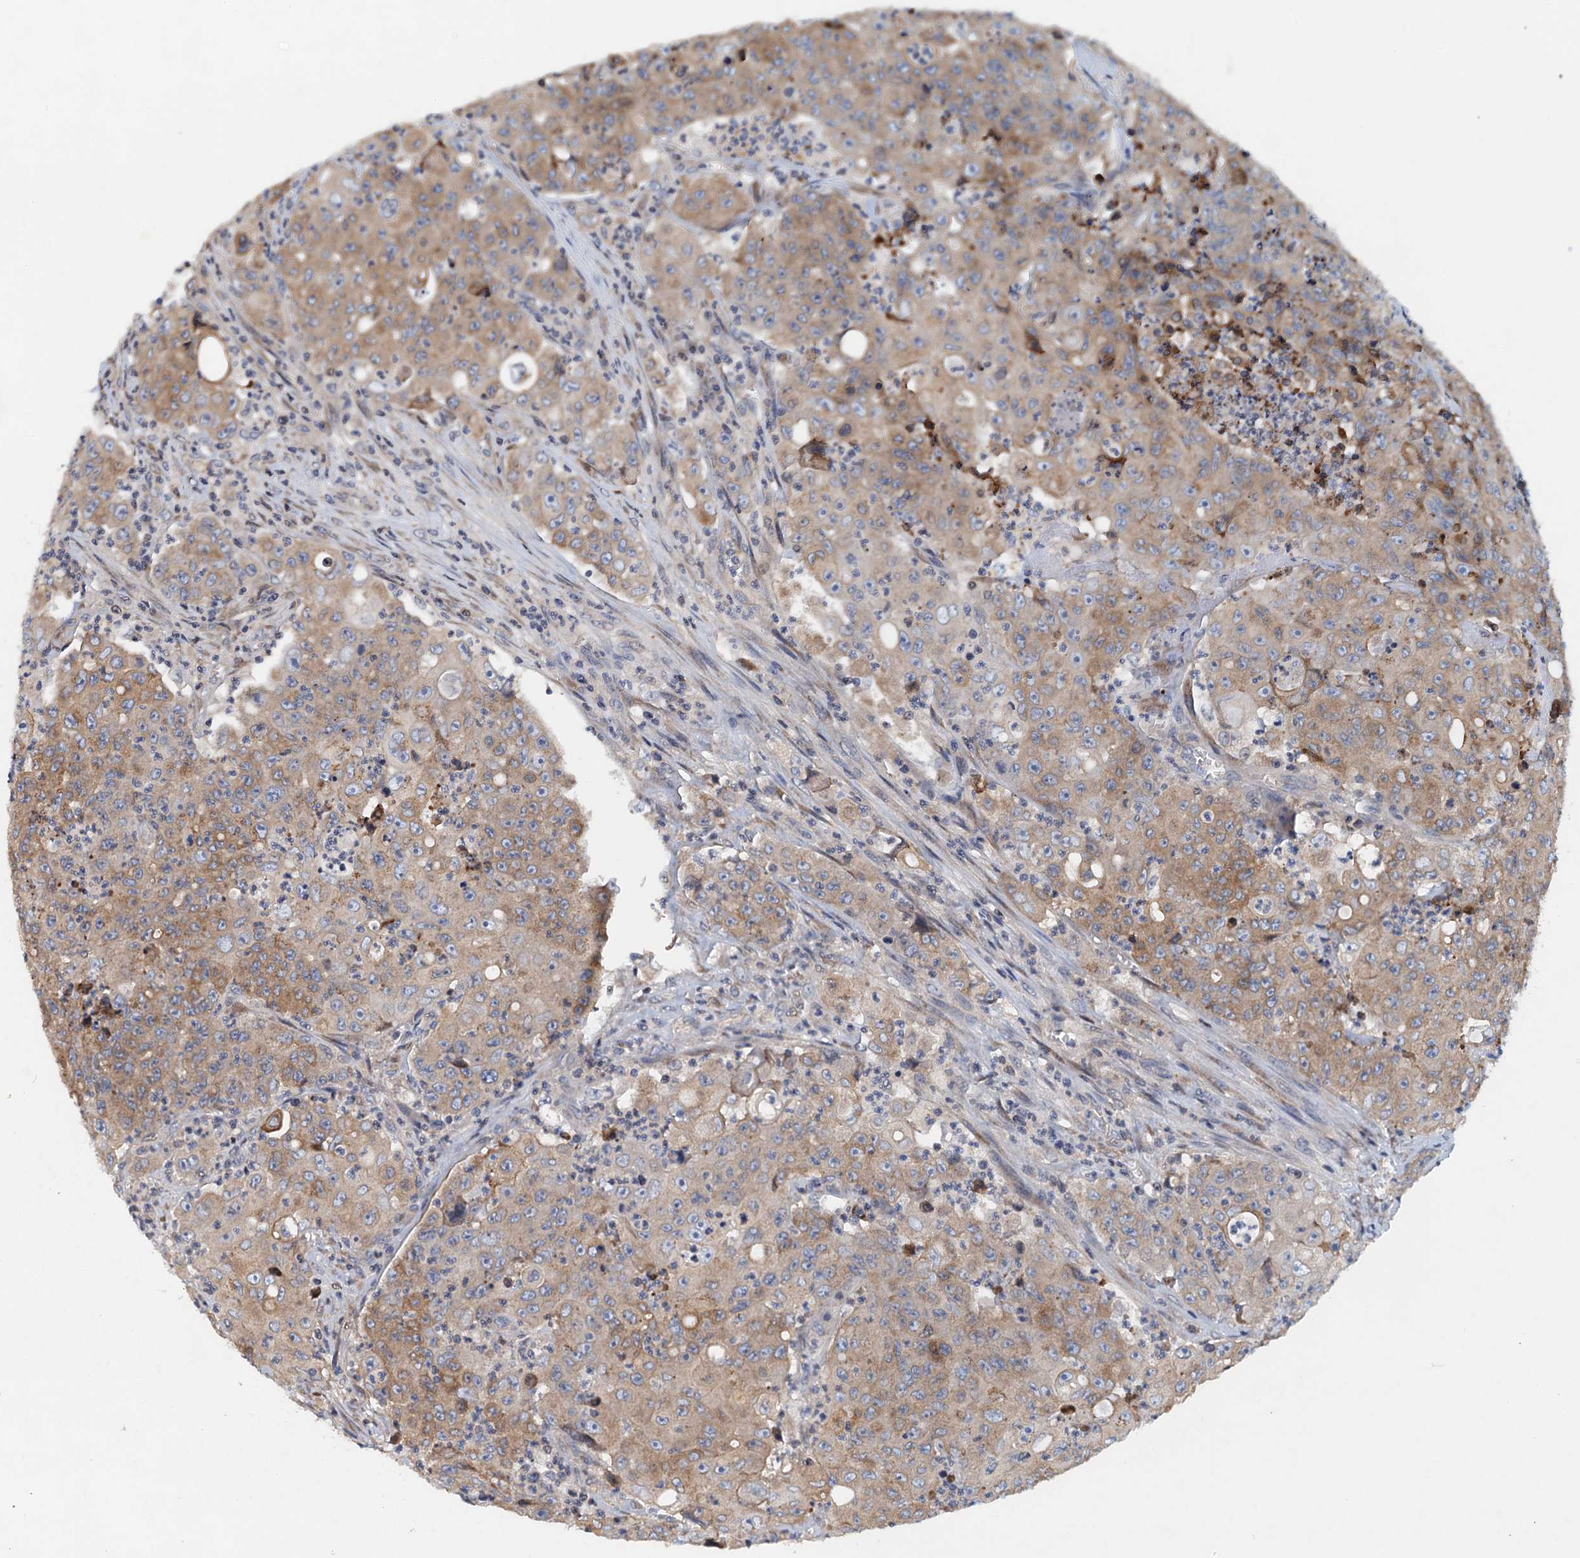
{"staining": {"intensity": "moderate", "quantity": ">75%", "location": "cytoplasmic/membranous"}, "tissue": "colorectal cancer", "cell_type": "Tumor cells", "image_type": "cancer", "snomed": [{"axis": "morphology", "description": "Adenocarcinoma, NOS"}, {"axis": "topography", "description": "Colon"}], "caption": "DAB immunohistochemical staining of colorectal adenocarcinoma shows moderate cytoplasmic/membranous protein expression in approximately >75% of tumor cells.", "gene": "NBEA", "patient": {"sex": "male", "age": 51}}